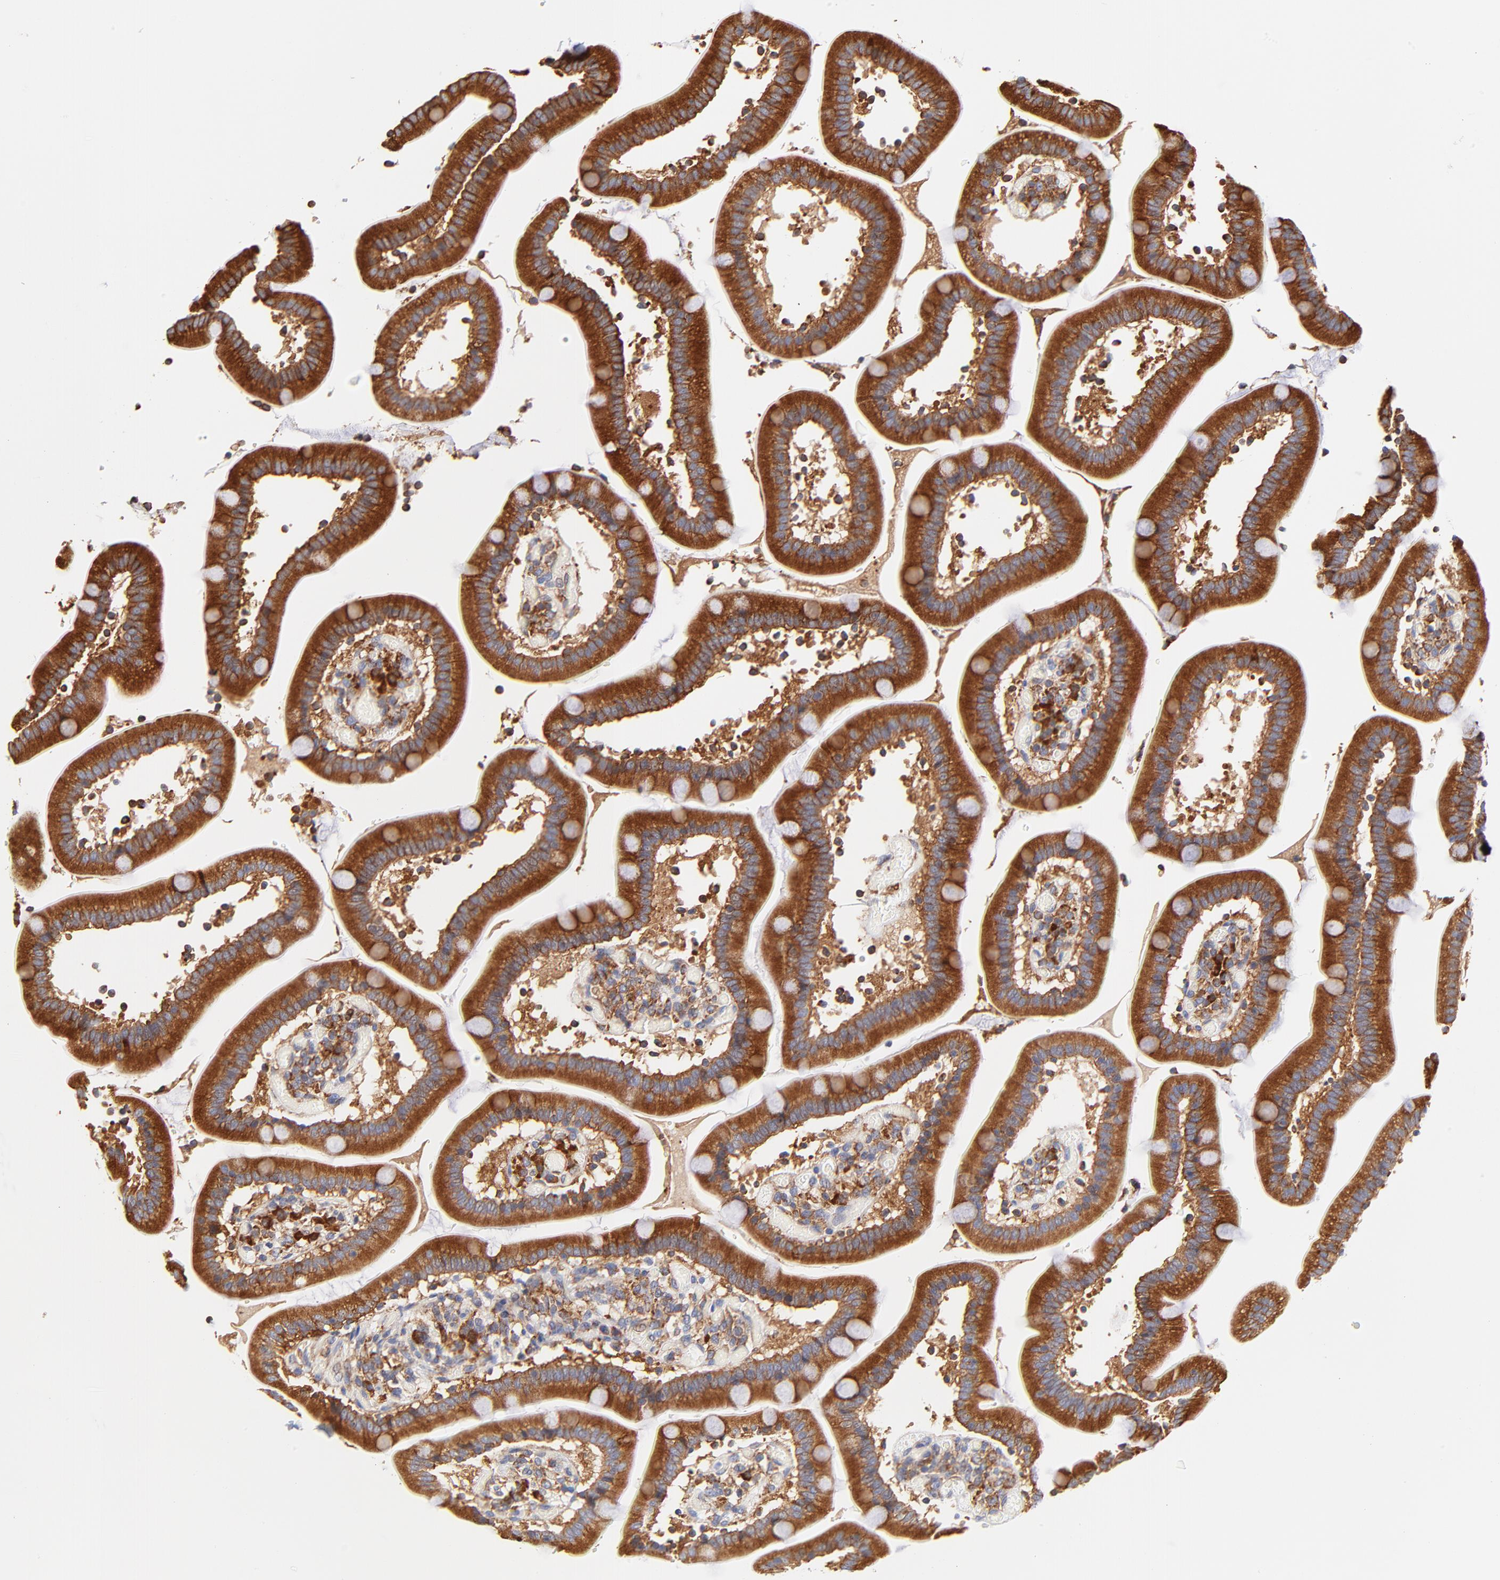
{"staining": {"intensity": "strong", "quantity": ">75%", "location": "cytoplasmic/membranous"}, "tissue": "duodenum", "cell_type": "Glandular cells", "image_type": "normal", "snomed": [{"axis": "morphology", "description": "Normal tissue, NOS"}, {"axis": "topography", "description": "Duodenum"}], "caption": "DAB (3,3'-diaminobenzidine) immunohistochemical staining of normal human duodenum exhibits strong cytoplasmic/membranous protein staining in about >75% of glandular cells.", "gene": "RPL27", "patient": {"sex": "male", "age": 66}}